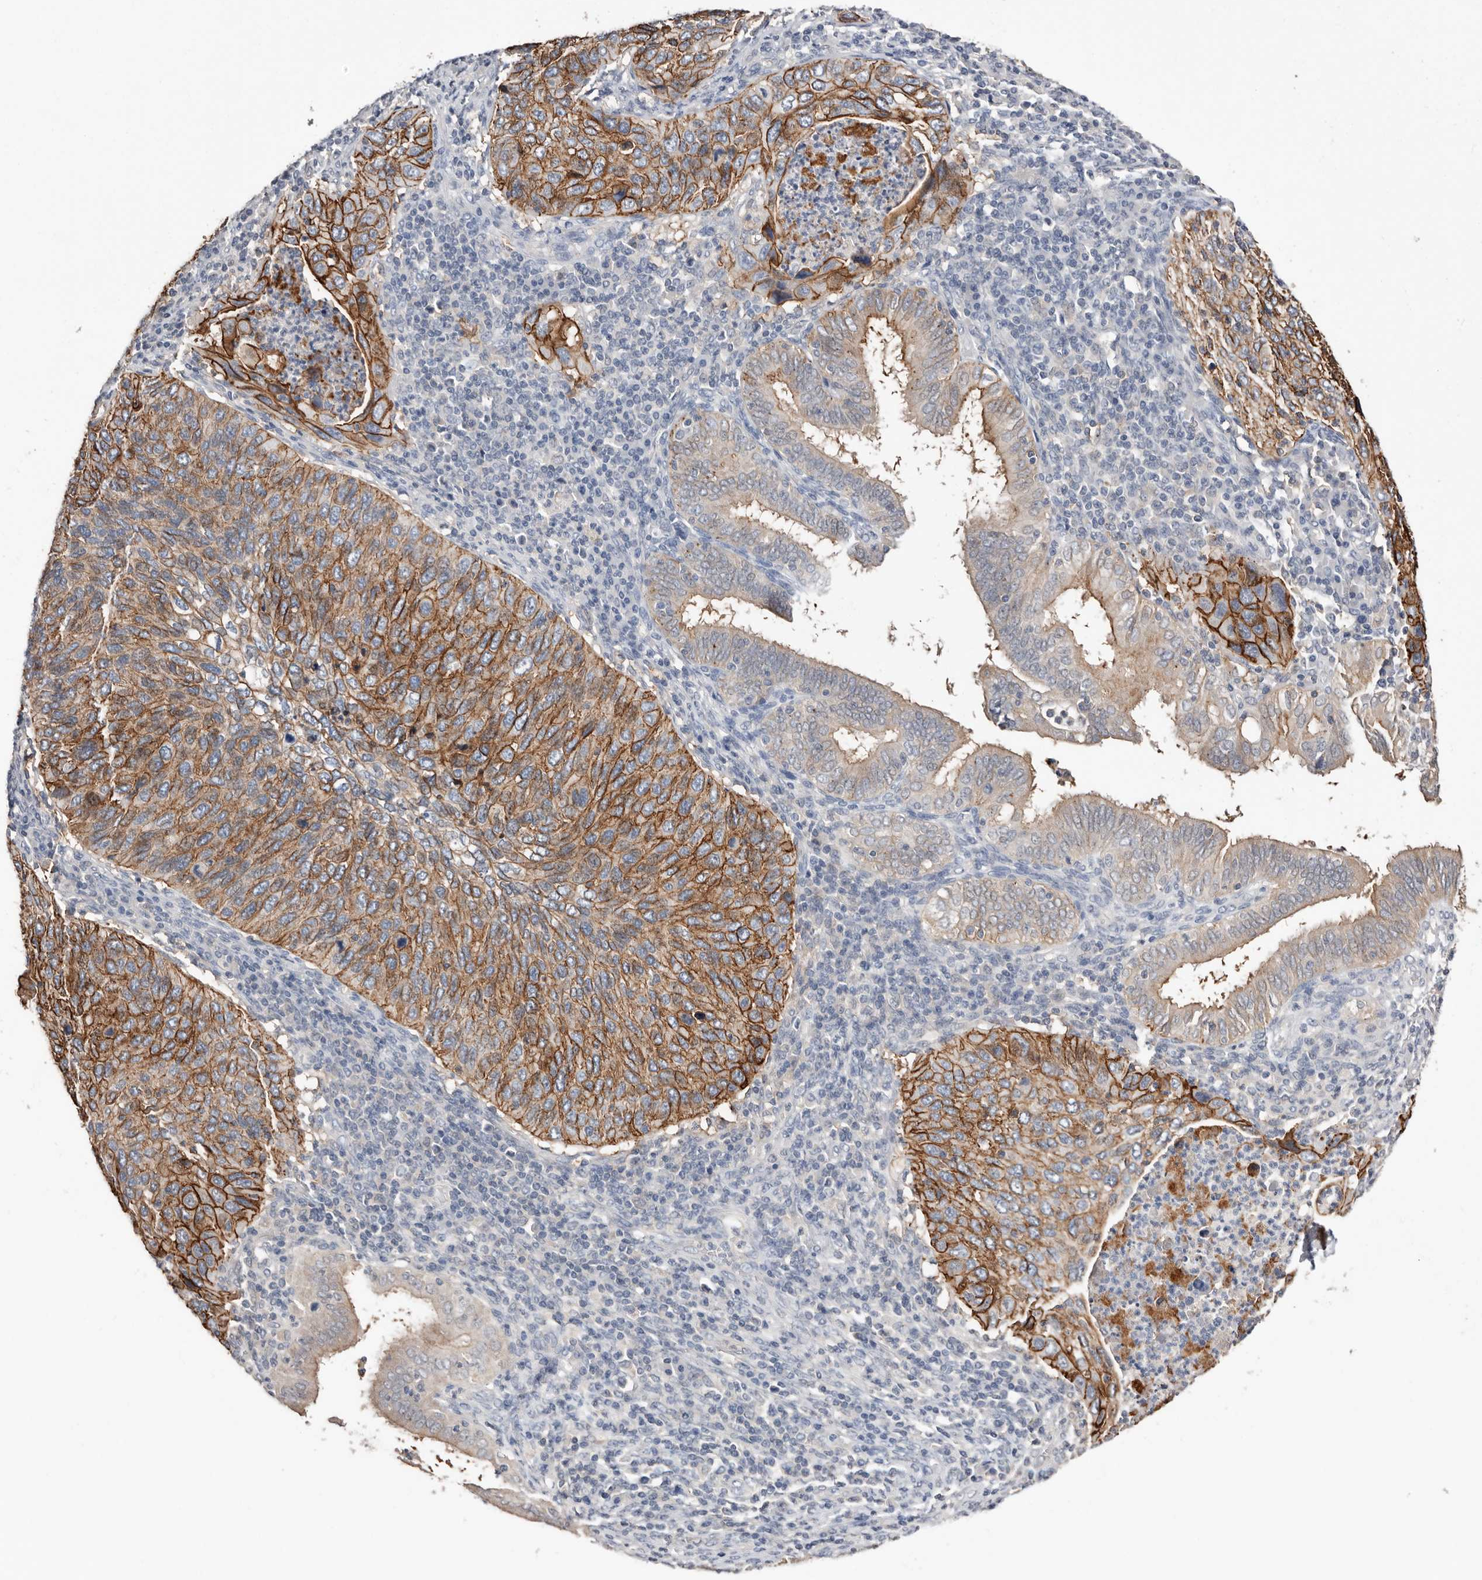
{"staining": {"intensity": "strong", "quantity": ">75%", "location": "cytoplasmic/membranous"}, "tissue": "cervical cancer", "cell_type": "Tumor cells", "image_type": "cancer", "snomed": [{"axis": "morphology", "description": "Squamous cell carcinoma, NOS"}, {"axis": "topography", "description": "Cervix"}], "caption": "Immunohistochemistry of human squamous cell carcinoma (cervical) displays high levels of strong cytoplasmic/membranous staining in approximately >75% of tumor cells. The staining was performed using DAB, with brown indicating positive protein expression. Nuclei are stained blue with hematoxylin.", "gene": "S100A14", "patient": {"sex": "female", "age": 38}}